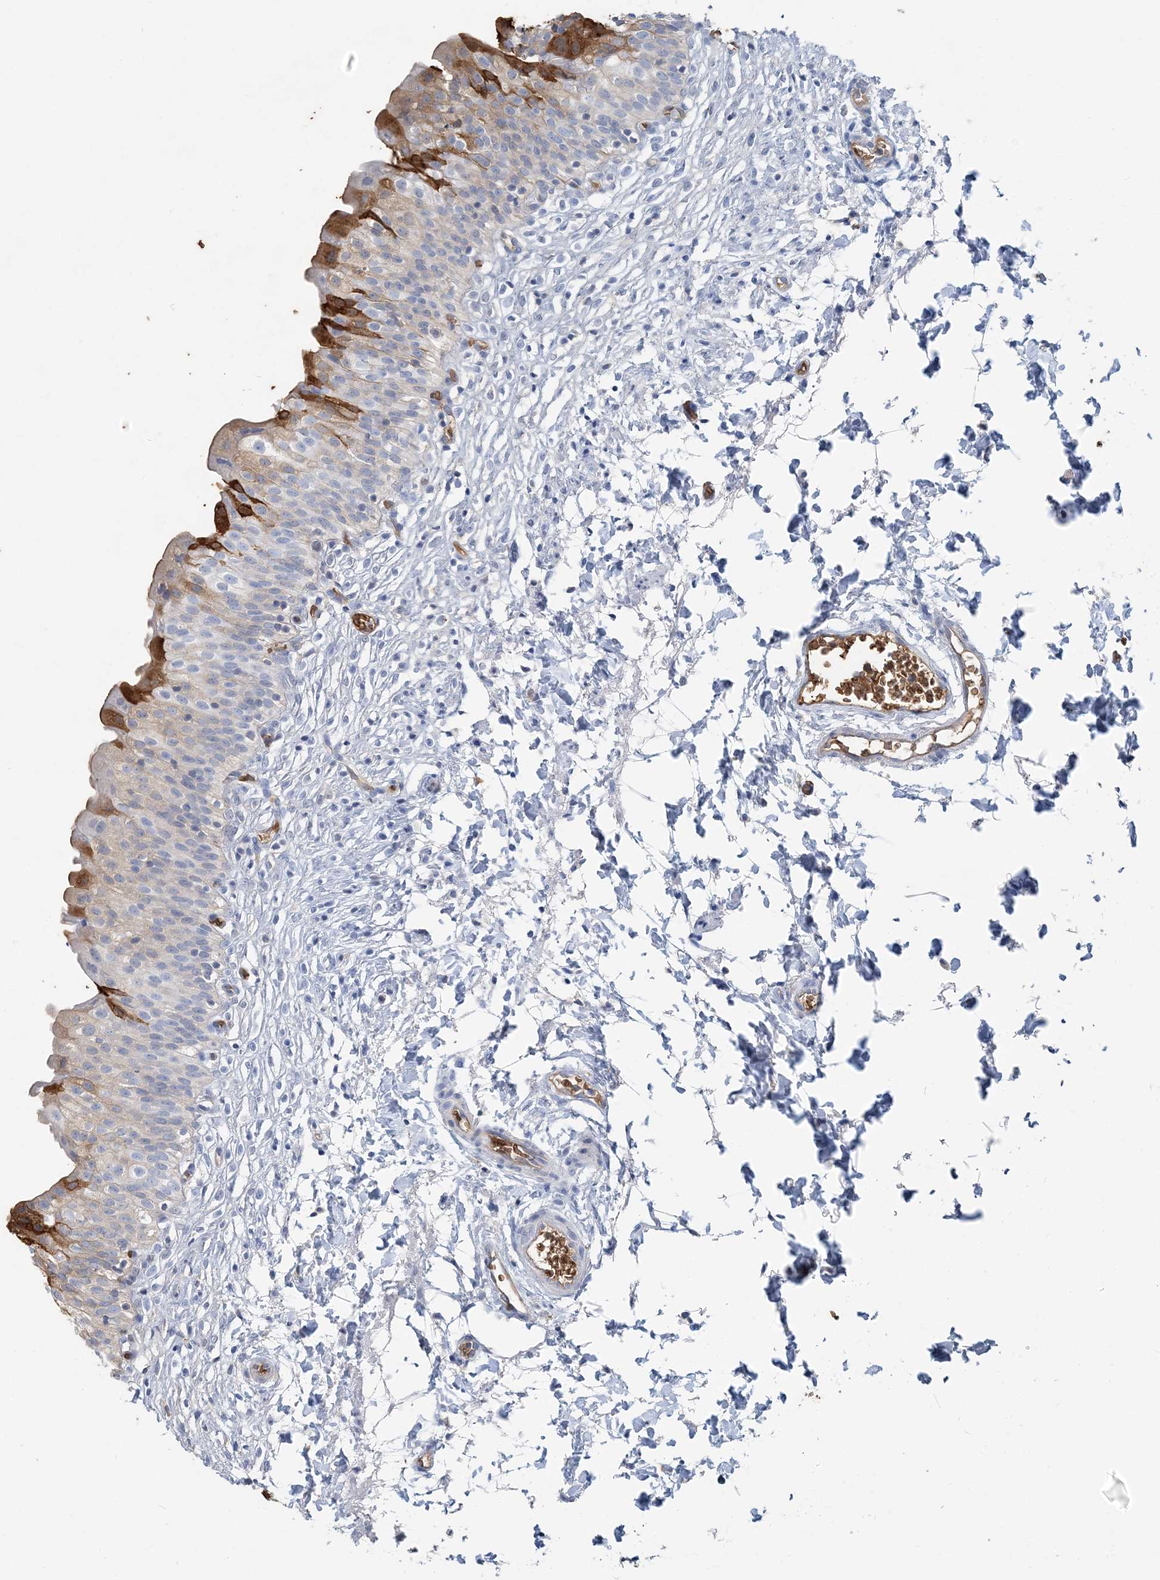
{"staining": {"intensity": "moderate", "quantity": "25%-75%", "location": "cytoplasmic/membranous"}, "tissue": "urinary bladder", "cell_type": "Urothelial cells", "image_type": "normal", "snomed": [{"axis": "morphology", "description": "Normal tissue, NOS"}, {"axis": "topography", "description": "Urinary bladder"}], "caption": "Protein positivity by immunohistochemistry (IHC) exhibits moderate cytoplasmic/membranous staining in approximately 25%-75% of urothelial cells in normal urinary bladder.", "gene": "HBD", "patient": {"sex": "male", "age": 55}}